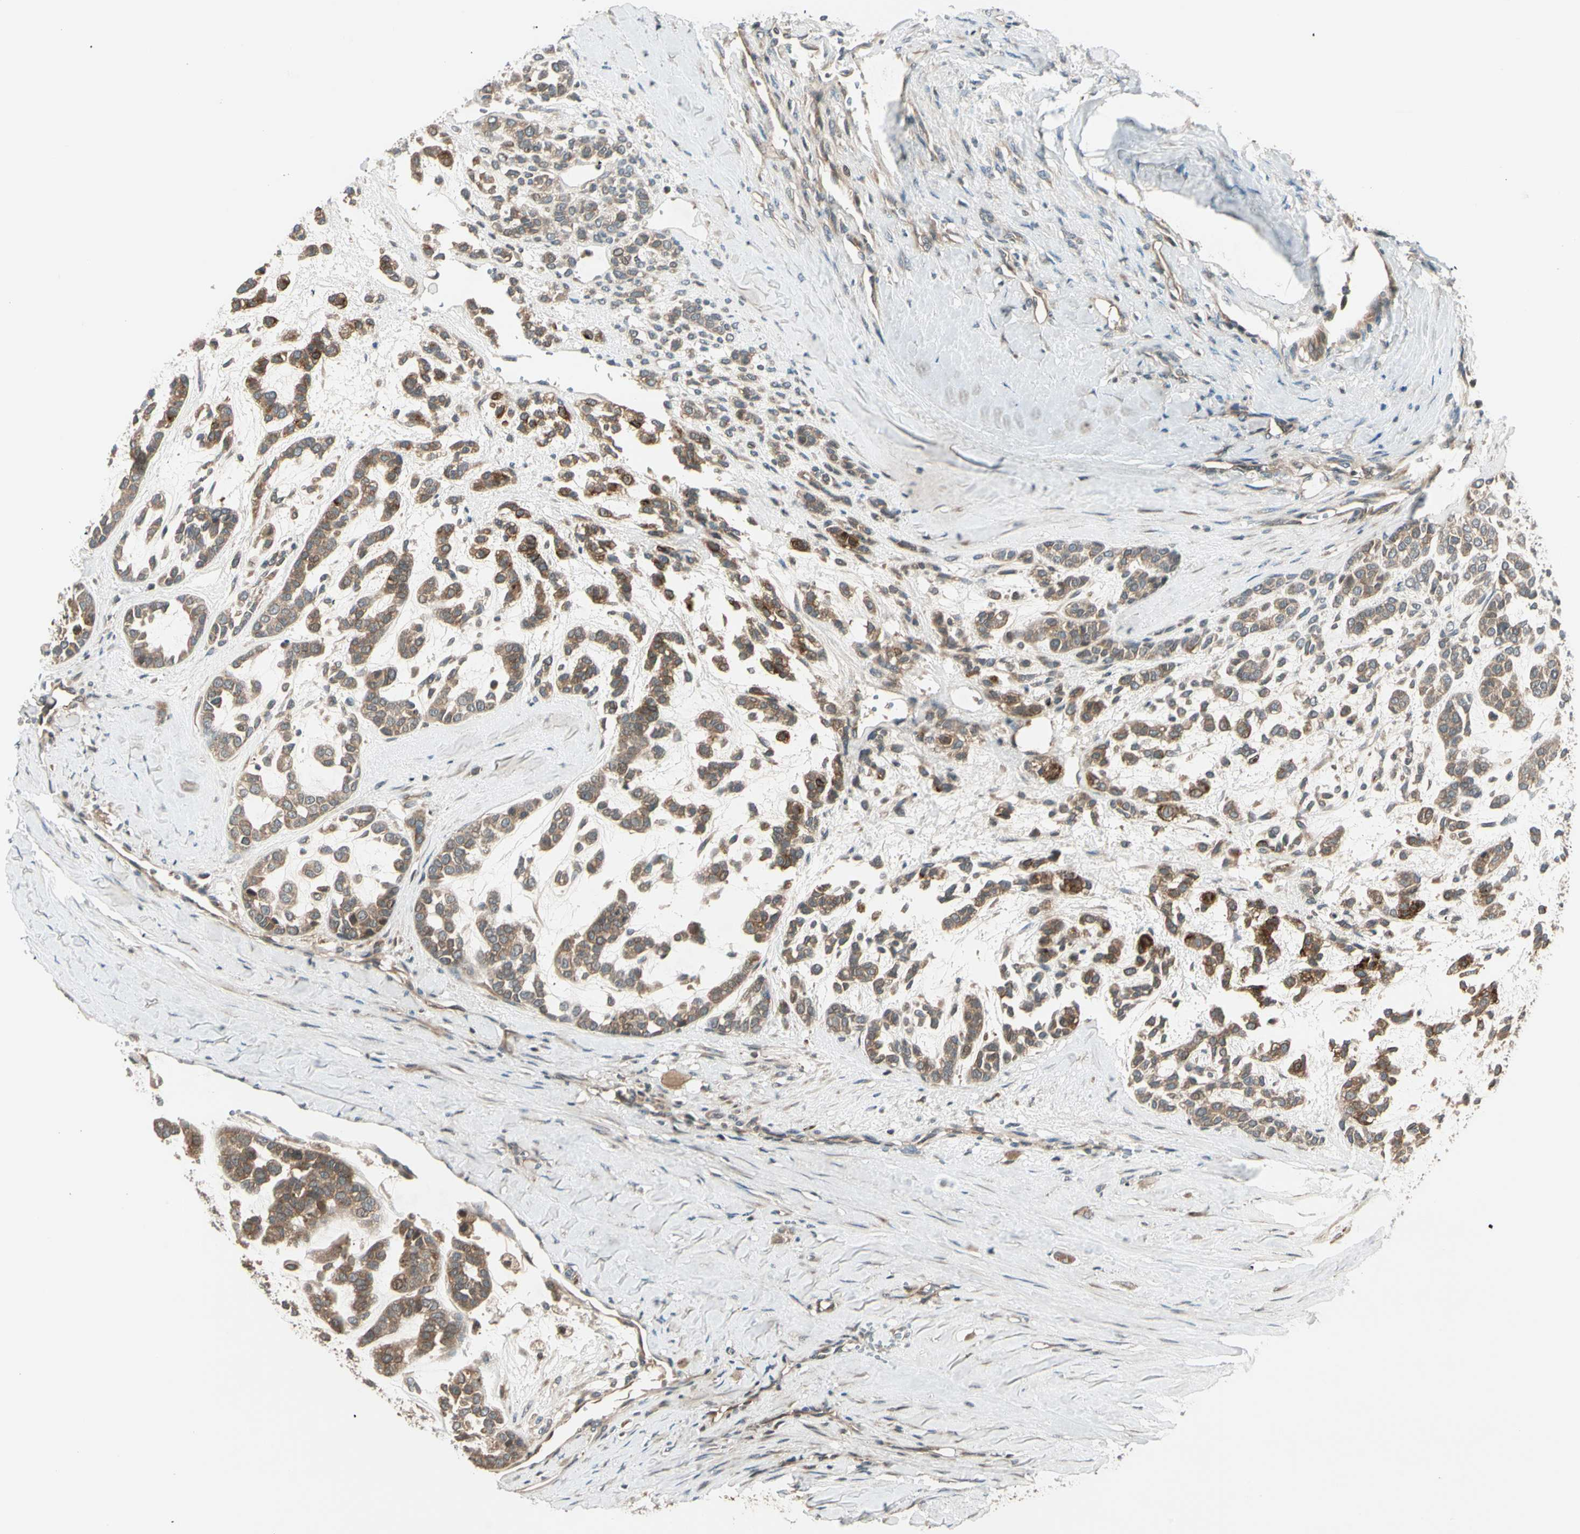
{"staining": {"intensity": "moderate", "quantity": ">75%", "location": "cytoplasmic/membranous"}, "tissue": "head and neck cancer", "cell_type": "Tumor cells", "image_type": "cancer", "snomed": [{"axis": "morphology", "description": "Adenocarcinoma, NOS"}, {"axis": "morphology", "description": "Adenoma, NOS"}, {"axis": "topography", "description": "Head-Neck"}], "caption": "A high-resolution image shows immunohistochemistry staining of head and neck cancer (adenocarcinoma), which shows moderate cytoplasmic/membranous staining in about >75% of tumor cells.", "gene": "ACVR1C", "patient": {"sex": "female", "age": 55}}